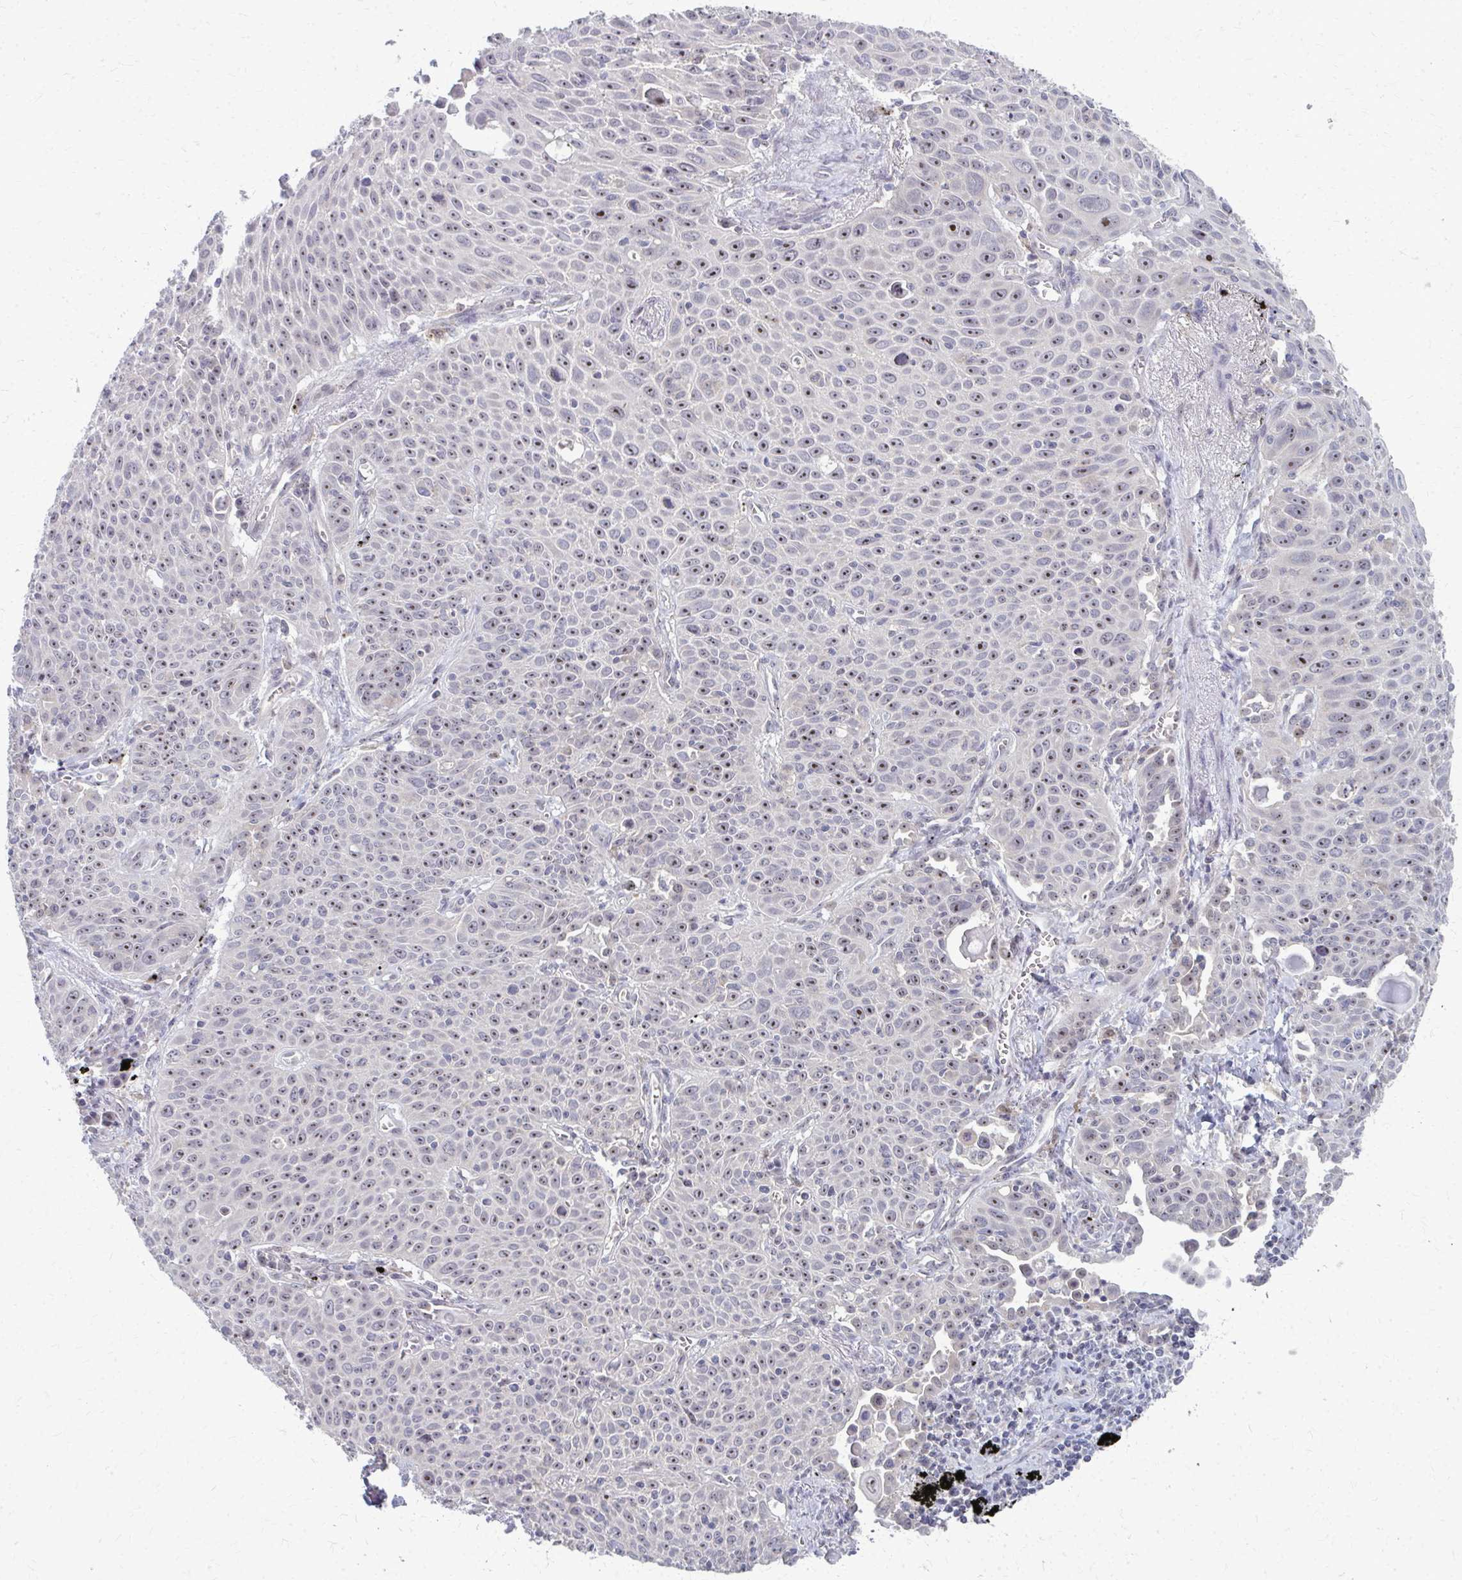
{"staining": {"intensity": "weak", "quantity": "25%-75%", "location": "nuclear"}, "tissue": "lung cancer", "cell_type": "Tumor cells", "image_type": "cancer", "snomed": [{"axis": "morphology", "description": "Squamous cell carcinoma, NOS"}, {"axis": "morphology", "description": "Squamous cell carcinoma, metastatic, NOS"}, {"axis": "topography", "description": "Lymph node"}, {"axis": "topography", "description": "Lung"}], "caption": "The image shows staining of lung cancer, revealing weak nuclear protein expression (brown color) within tumor cells. (DAB IHC, brown staining for protein, blue staining for nuclei).", "gene": "NUDT16", "patient": {"sex": "female", "age": 62}}